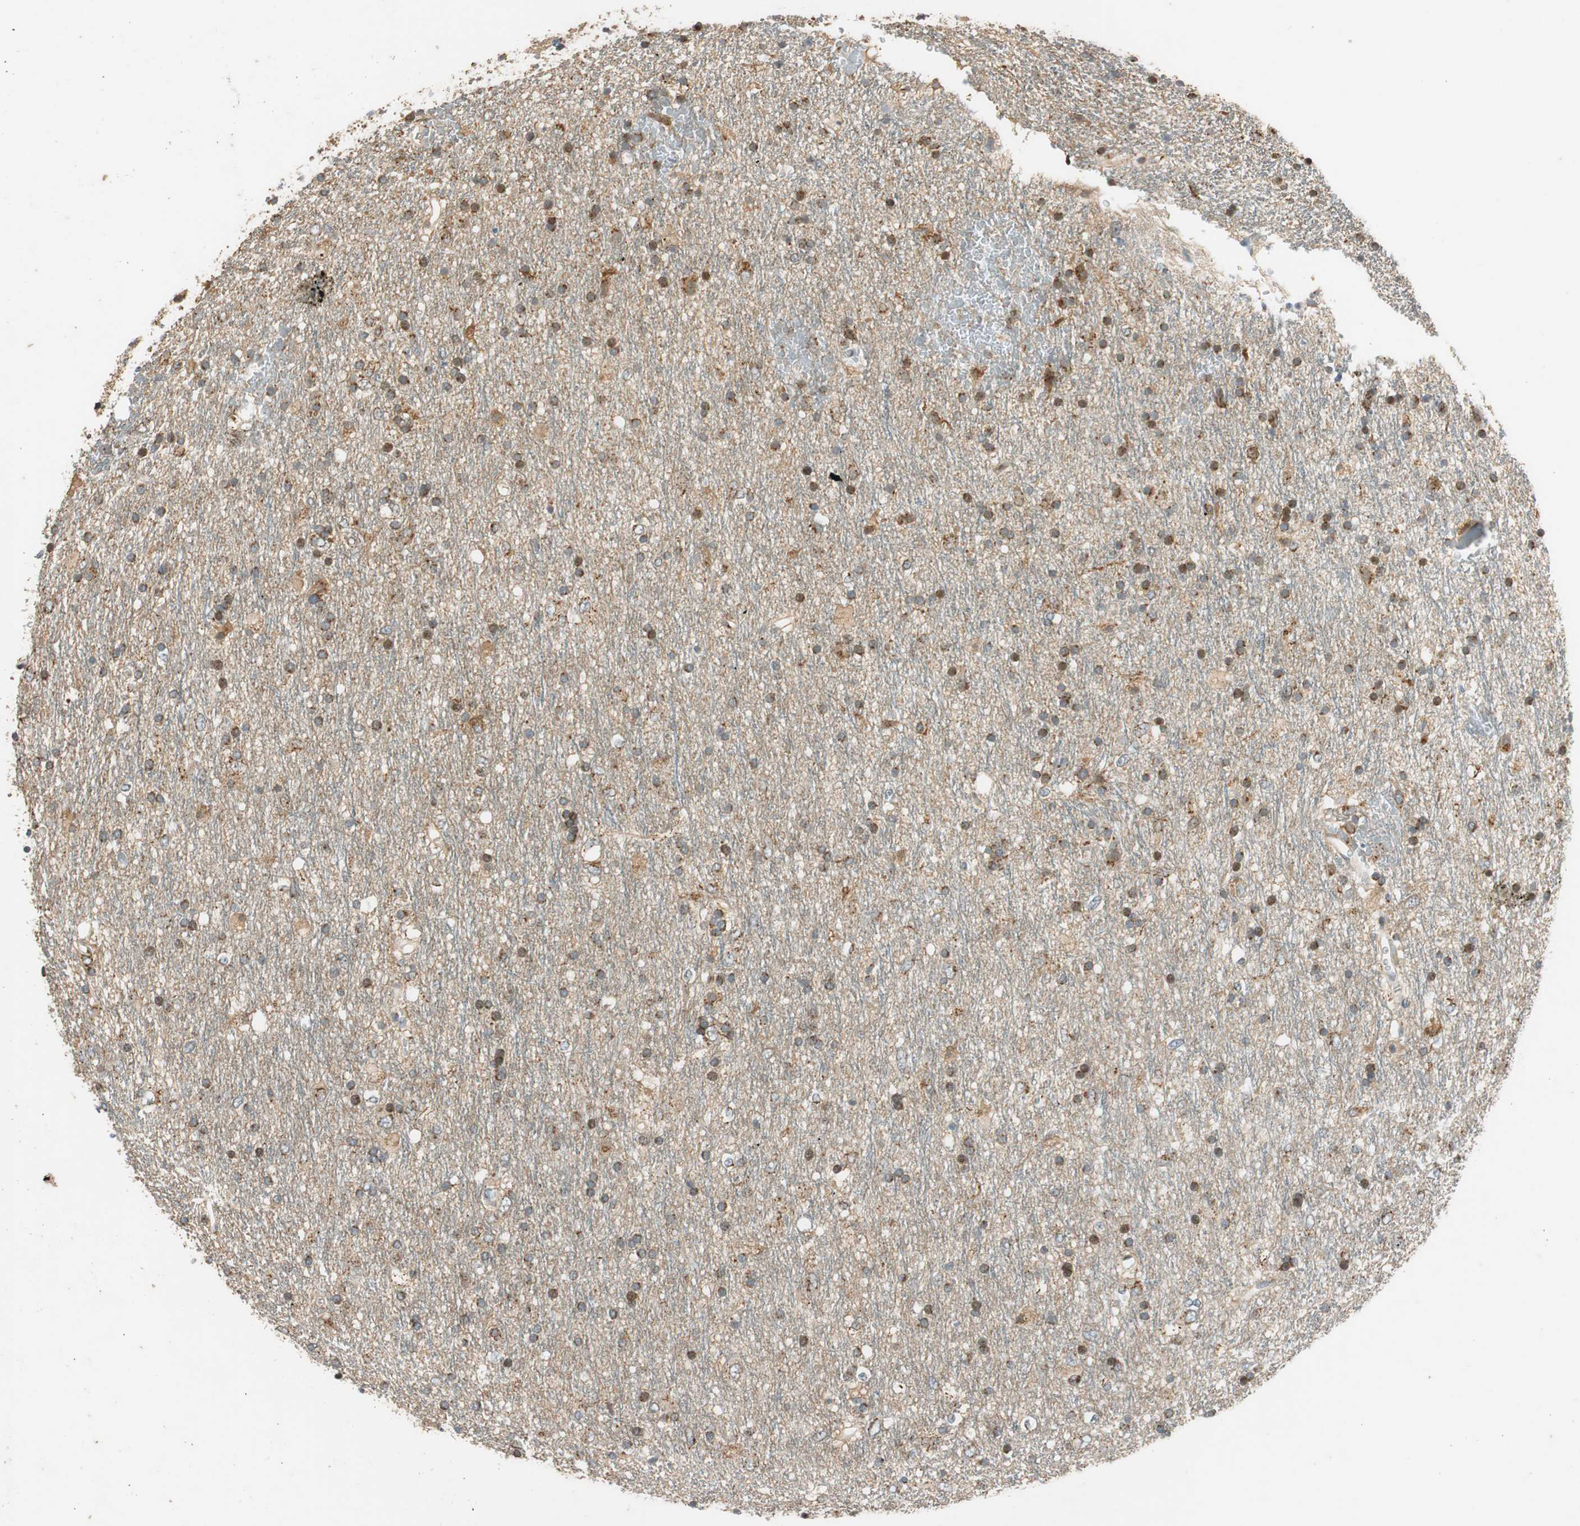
{"staining": {"intensity": "weak", "quantity": "25%-75%", "location": "cytoplasmic/membranous"}, "tissue": "glioma", "cell_type": "Tumor cells", "image_type": "cancer", "snomed": [{"axis": "morphology", "description": "Glioma, malignant, Low grade"}, {"axis": "topography", "description": "Brain"}], "caption": "Immunohistochemistry (IHC) image of glioma stained for a protein (brown), which exhibits low levels of weak cytoplasmic/membranous expression in approximately 25%-75% of tumor cells.", "gene": "NEO1", "patient": {"sex": "male", "age": 77}}